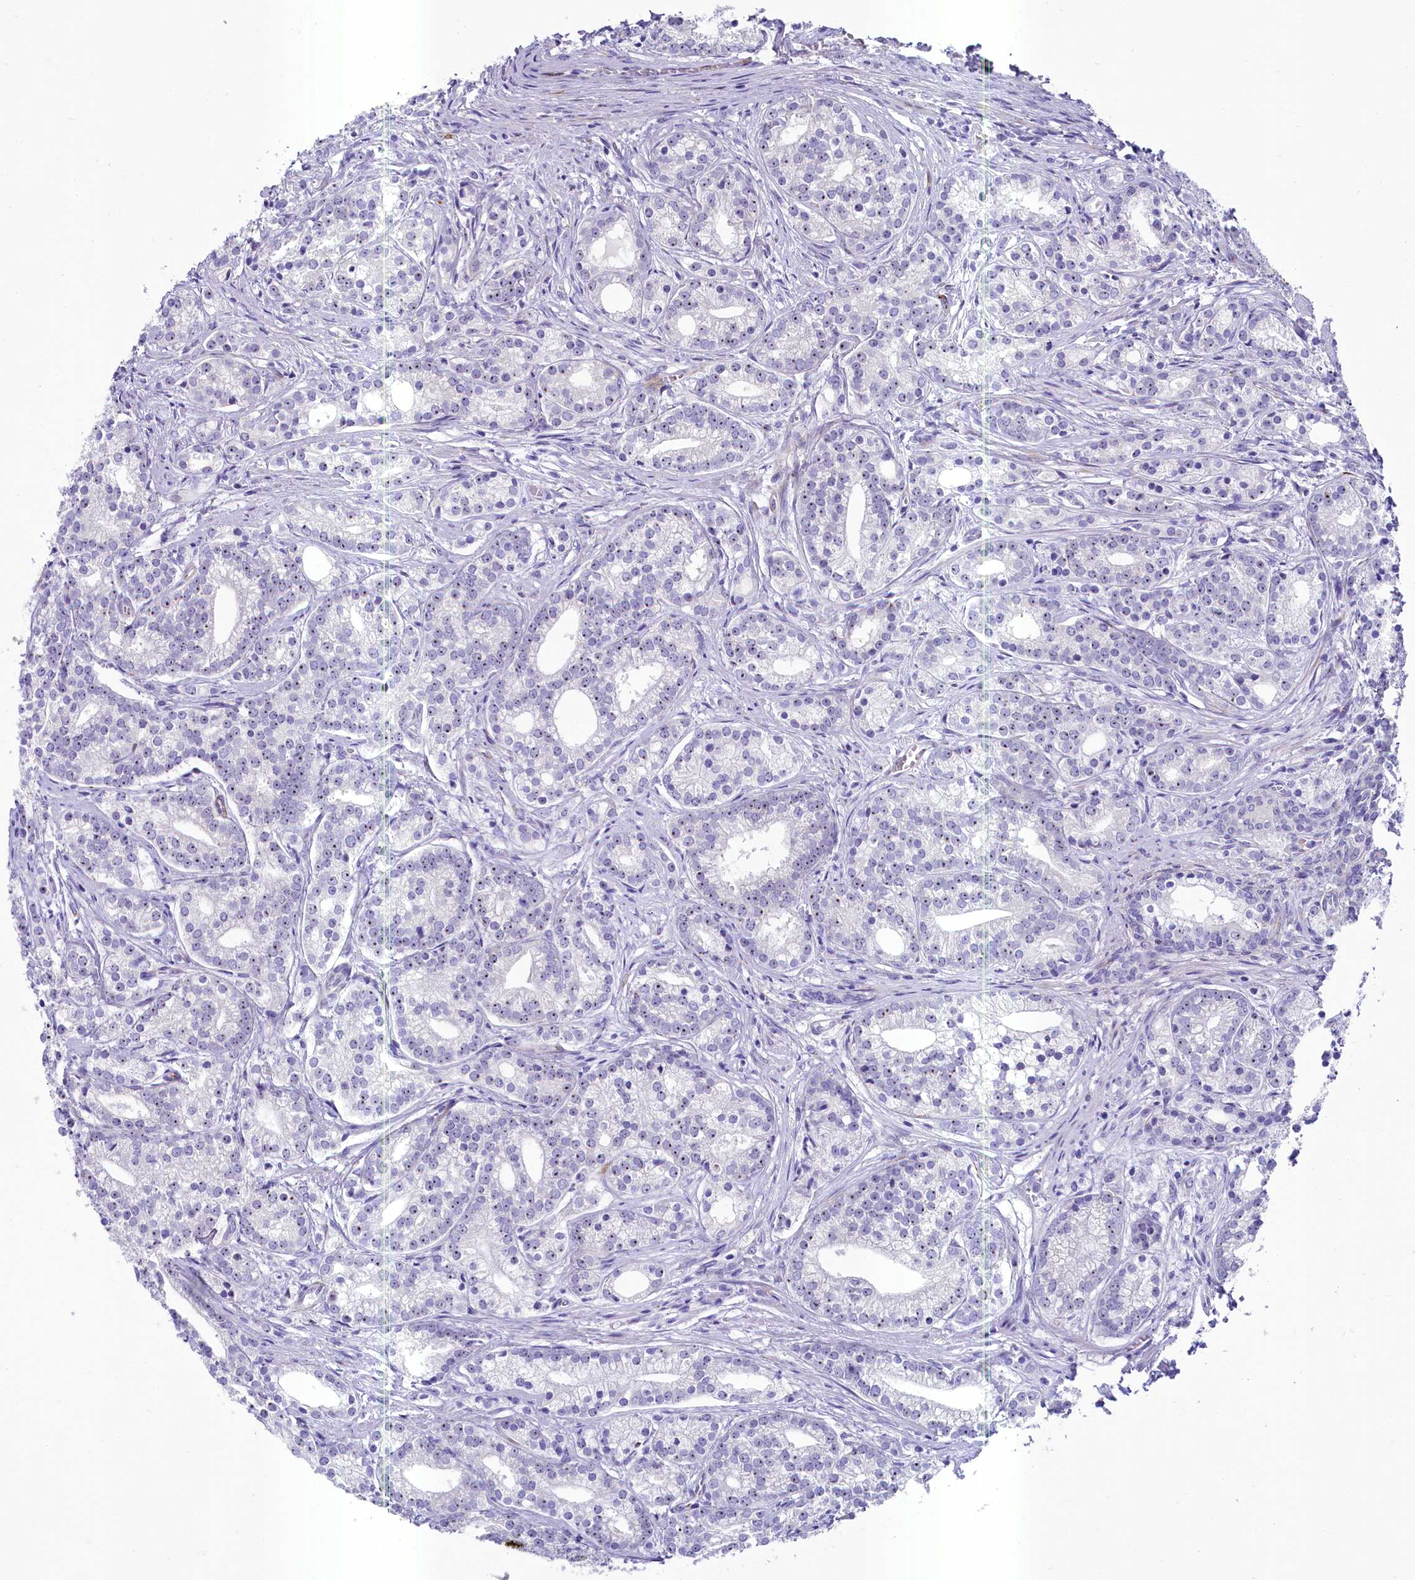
{"staining": {"intensity": "weak", "quantity": "25%-75%", "location": "nuclear"}, "tissue": "prostate cancer", "cell_type": "Tumor cells", "image_type": "cancer", "snomed": [{"axis": "morphology", "description": "Adenocarcinoma, Low grade"}, {"axis": "topography", "description": "Prostate"}], "caption": "Human adenocarcinoma (low-grade) (prostate) stained with a brown dye exhibits weak nuclear positive positivity in about 25%-75% of tumor cells.", "gene": "SH3TC2", "patient": {"sex": "male", "age": 71}}